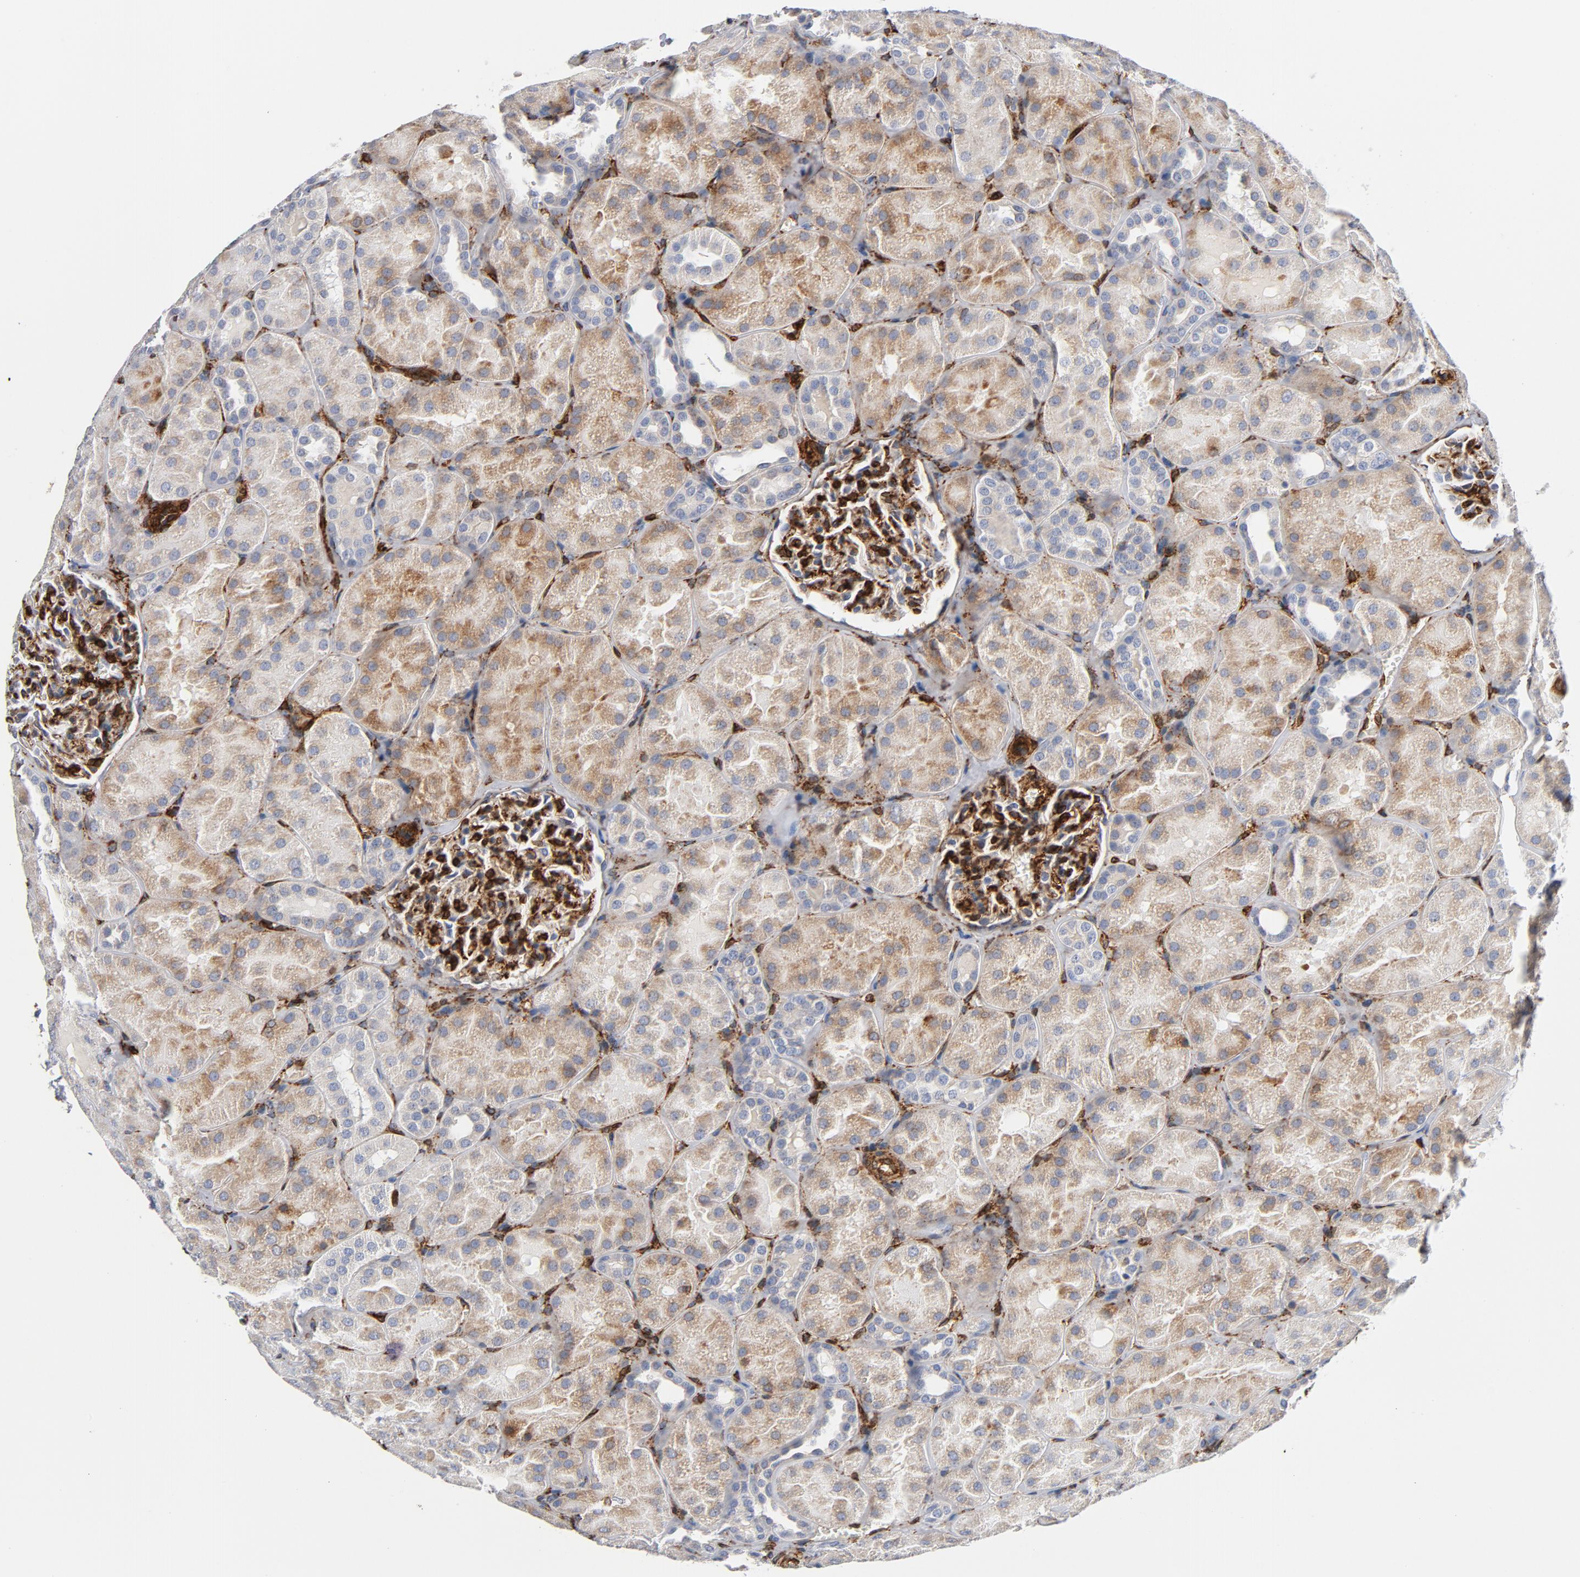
{"staining": {"intensity": "strong", "quantity": ">75%", "location": "cytoplasmic/membranous"}, "tissue": "kidney", "cell_type": "Cells in glomeruli", "image_type": "normal", "snomed": [{"axis": "morphology", "description": "Normal tissue, NOS"}, {"axis": "topography", "description": "Kidney"}], "caption": "This photomicrograph reveals immunohistochemistry staining of unremarkable kidney, with high strong cytoplasmic/membranous expression in approximately >75% of cells in glomeruli.", "gene": "SERPINH1", "patient": {"sex": "male", "age": 28}}